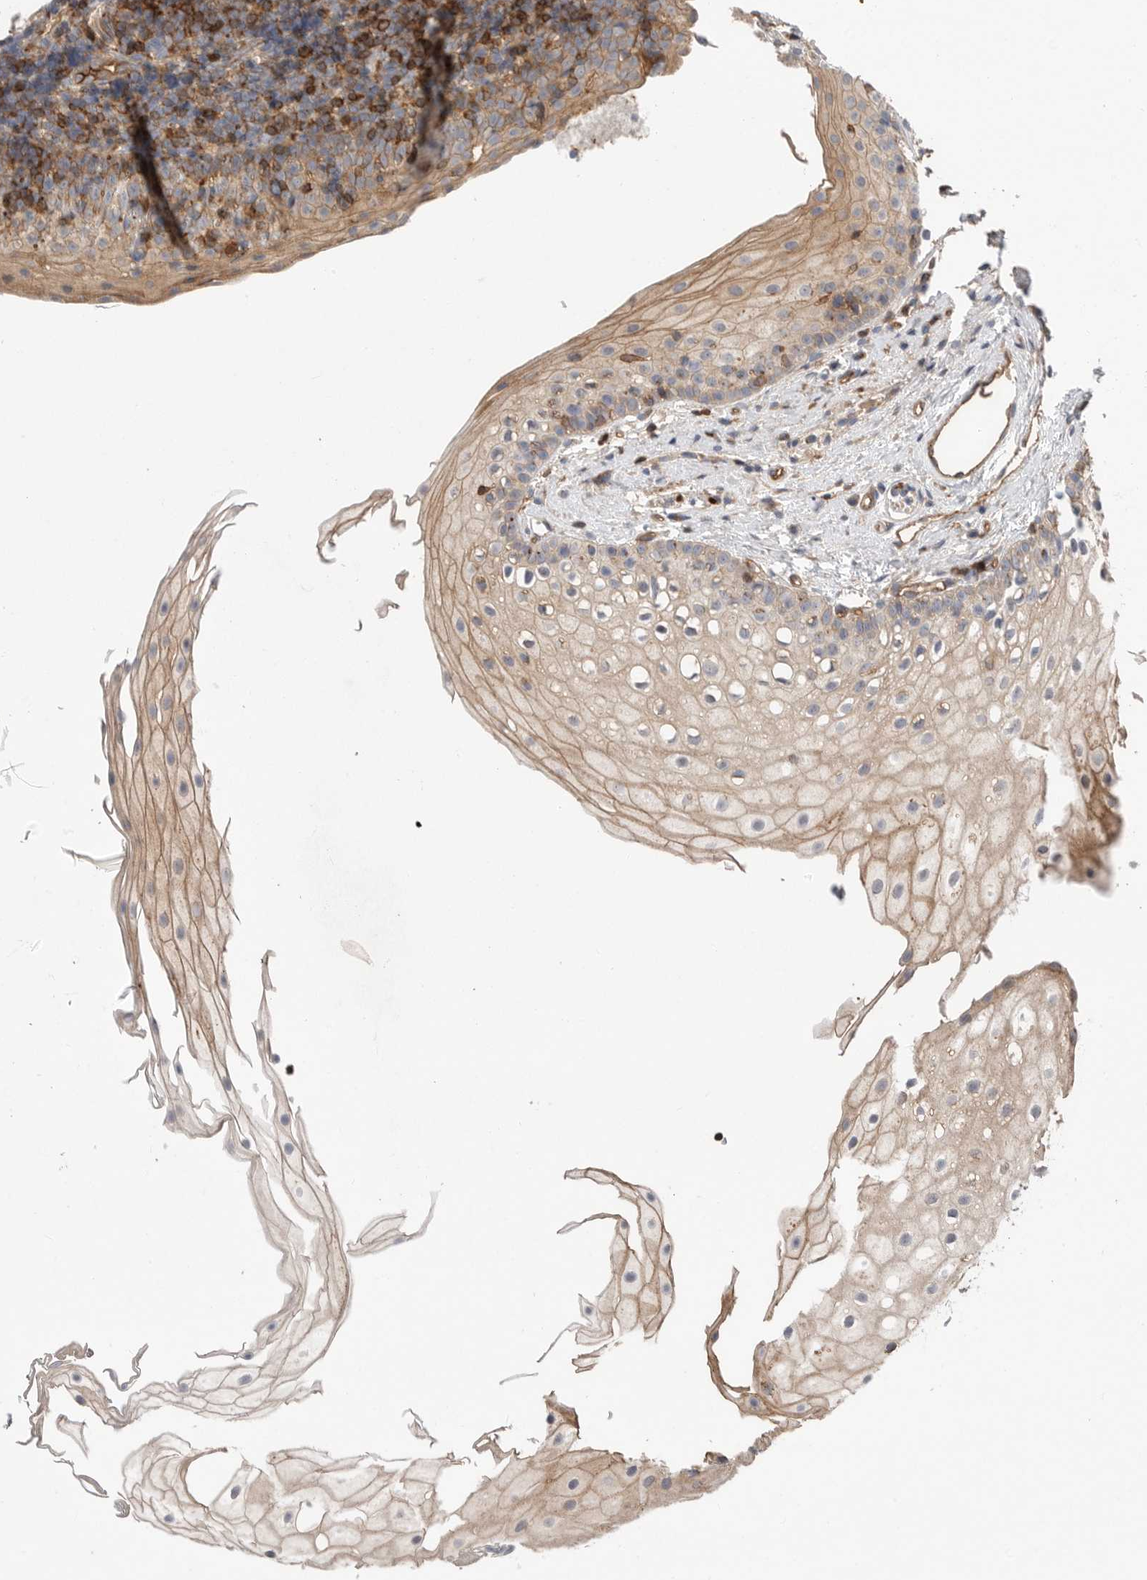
{"staining": {"intensity": "weak", "quantity": ">75%", "location": "cytoplasmic/membranous"}, "tissue": "oral mucosa", "cell_type": "Squamous epithelial cells", "image_type": "normal", "snomed": [{"axis": "morphology", "description": "Normal tissue, NOS"}, {"axis": "topography", "description": "Oral tissue"}], "caption": "Protein staining of benign oral mucosa shows weak cytoplasmic/membranous expression in approximately >75% of squamous epithelial cells.", "gene": "PRKCH", "patient": {"sex": "male", "age": 28}}